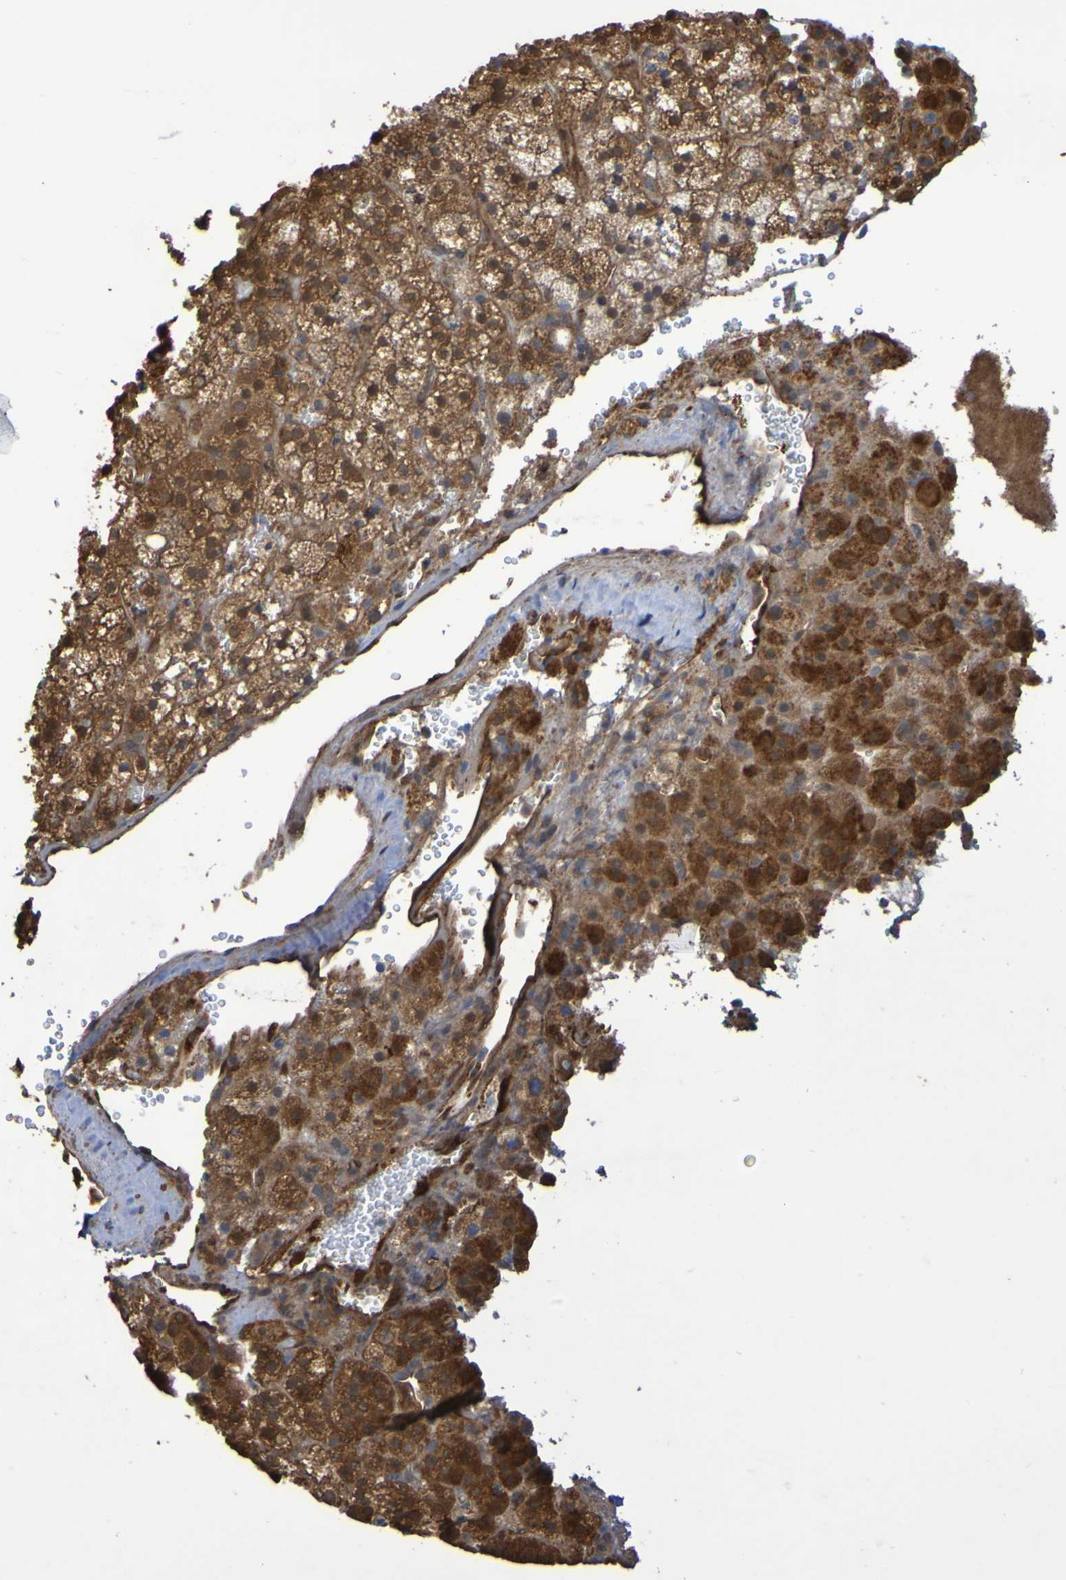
{"staining": {"intensity": "moderate", "quantity": ">75%", "location": "cytoplasmic/membranous"}, "tissue": "adrenal gland", "cell_type": "Glandular cells", "image_type": "normal", "snomed": [{"axis": "morphology", "description": "Normal tissue, NOS"}, {"axis": "topography", "description": "Adrenal gland"}], "caption": "IHC of unremarkable adrenal gland shows medium levels of moderate cytoplasmic/membranous expression in approximately >75% of glandular cells.", "gene": "SERPINB6", "patient": {"sex": "female", "age": 59}}